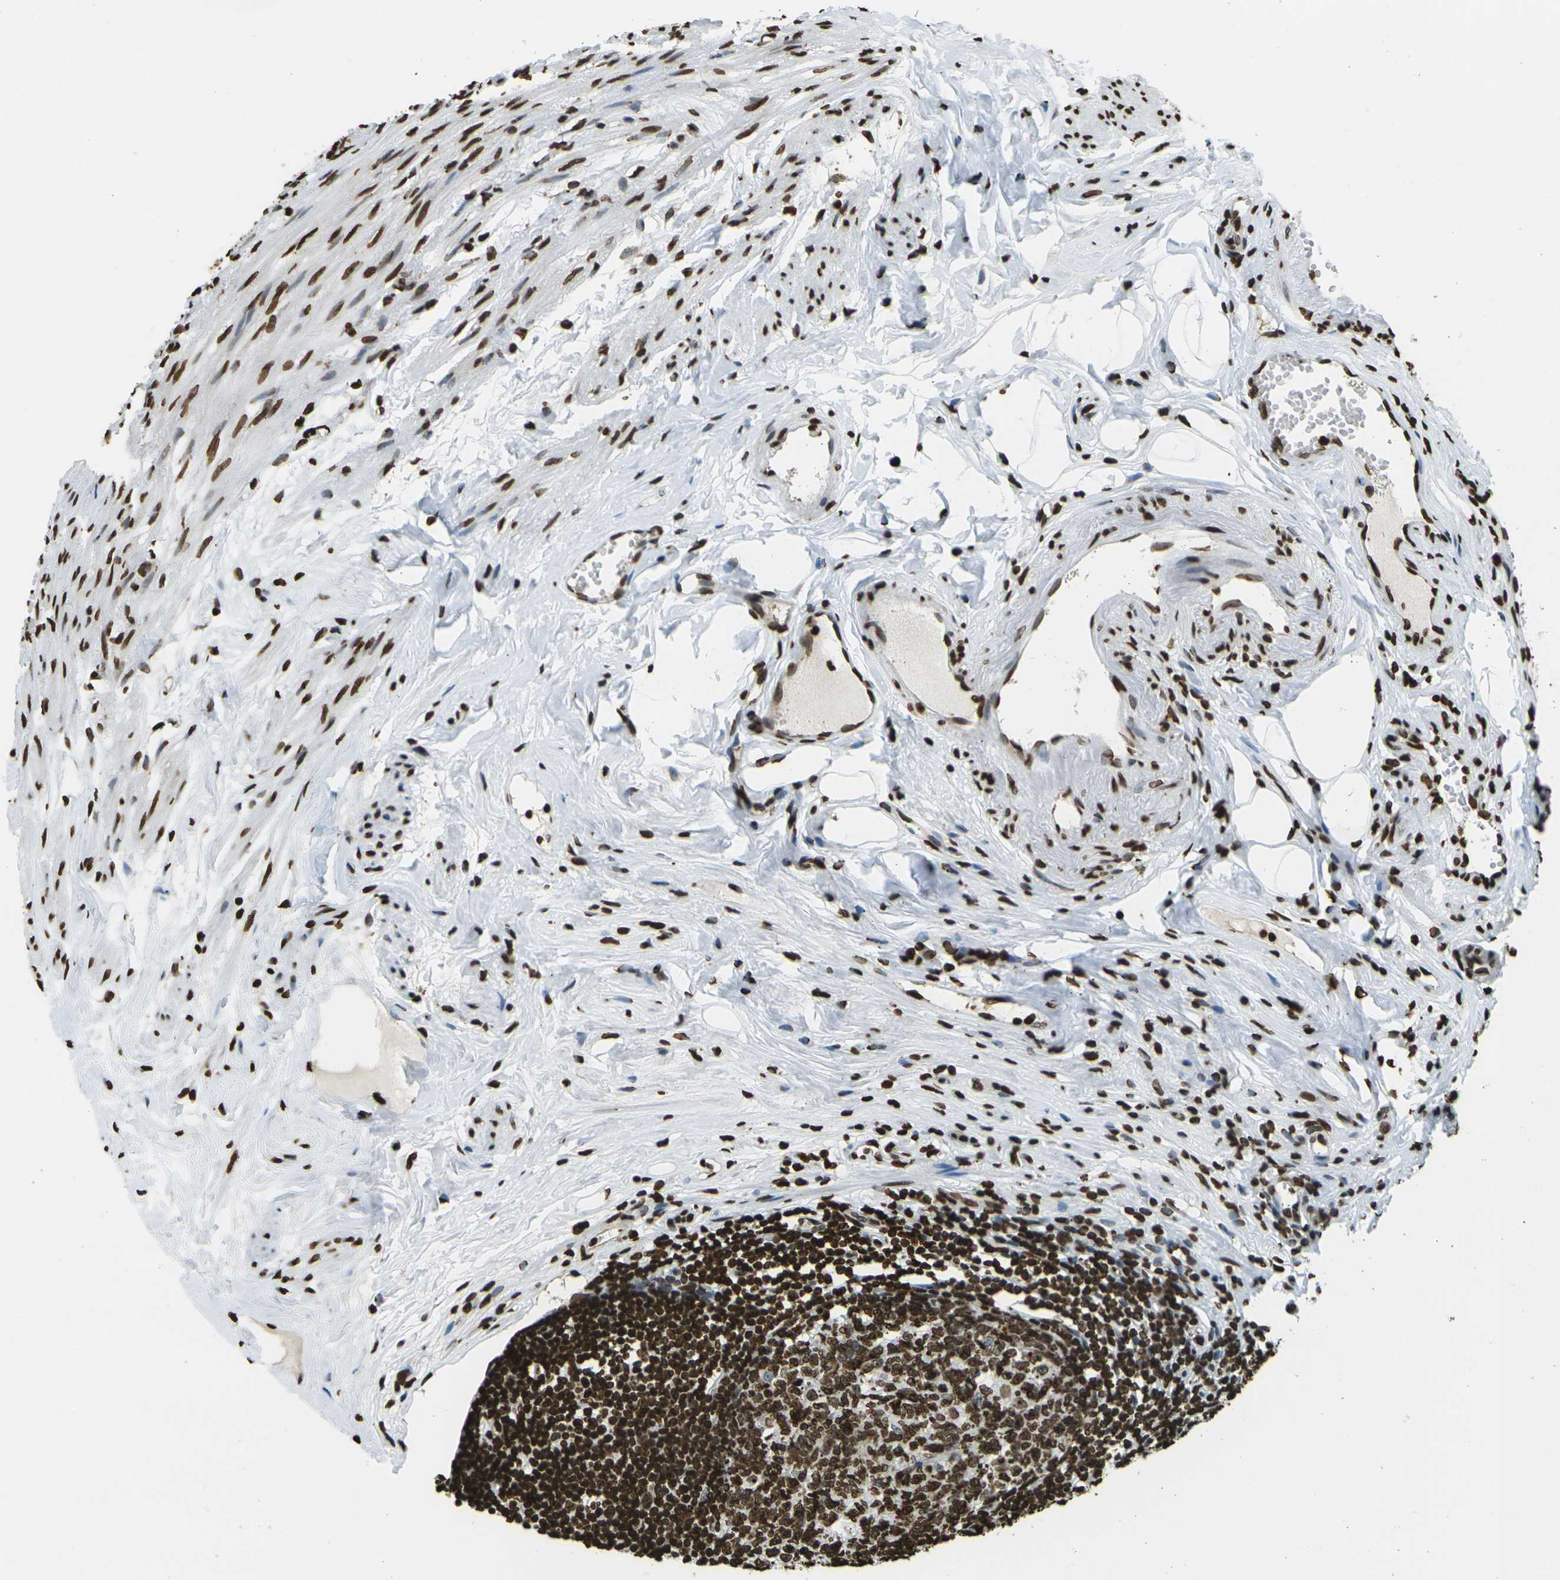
{"staining": {"intensity": "strong", "quantity": ">75%", "location": "nuclear"}, "tissue": "appendix", "cell_type": "Glandular cells", "image_type": "normal", "snomed": [{"axis": "morphology", "description": "Normal tissue, NOS"}, {"axis": "topography", "description": "Appendix"}], "caption": "High-power microscopy captured an immunohistochemistry image of benign appendix, revealing strong nuclear positivity in about >75% of glandular cells. (Stains: DAB in brown, nuclei in blue, Microscopy: brightfield microscopy at high magnification).", "gene": "H1", "patient": {"sex": "female", "age": 77}}